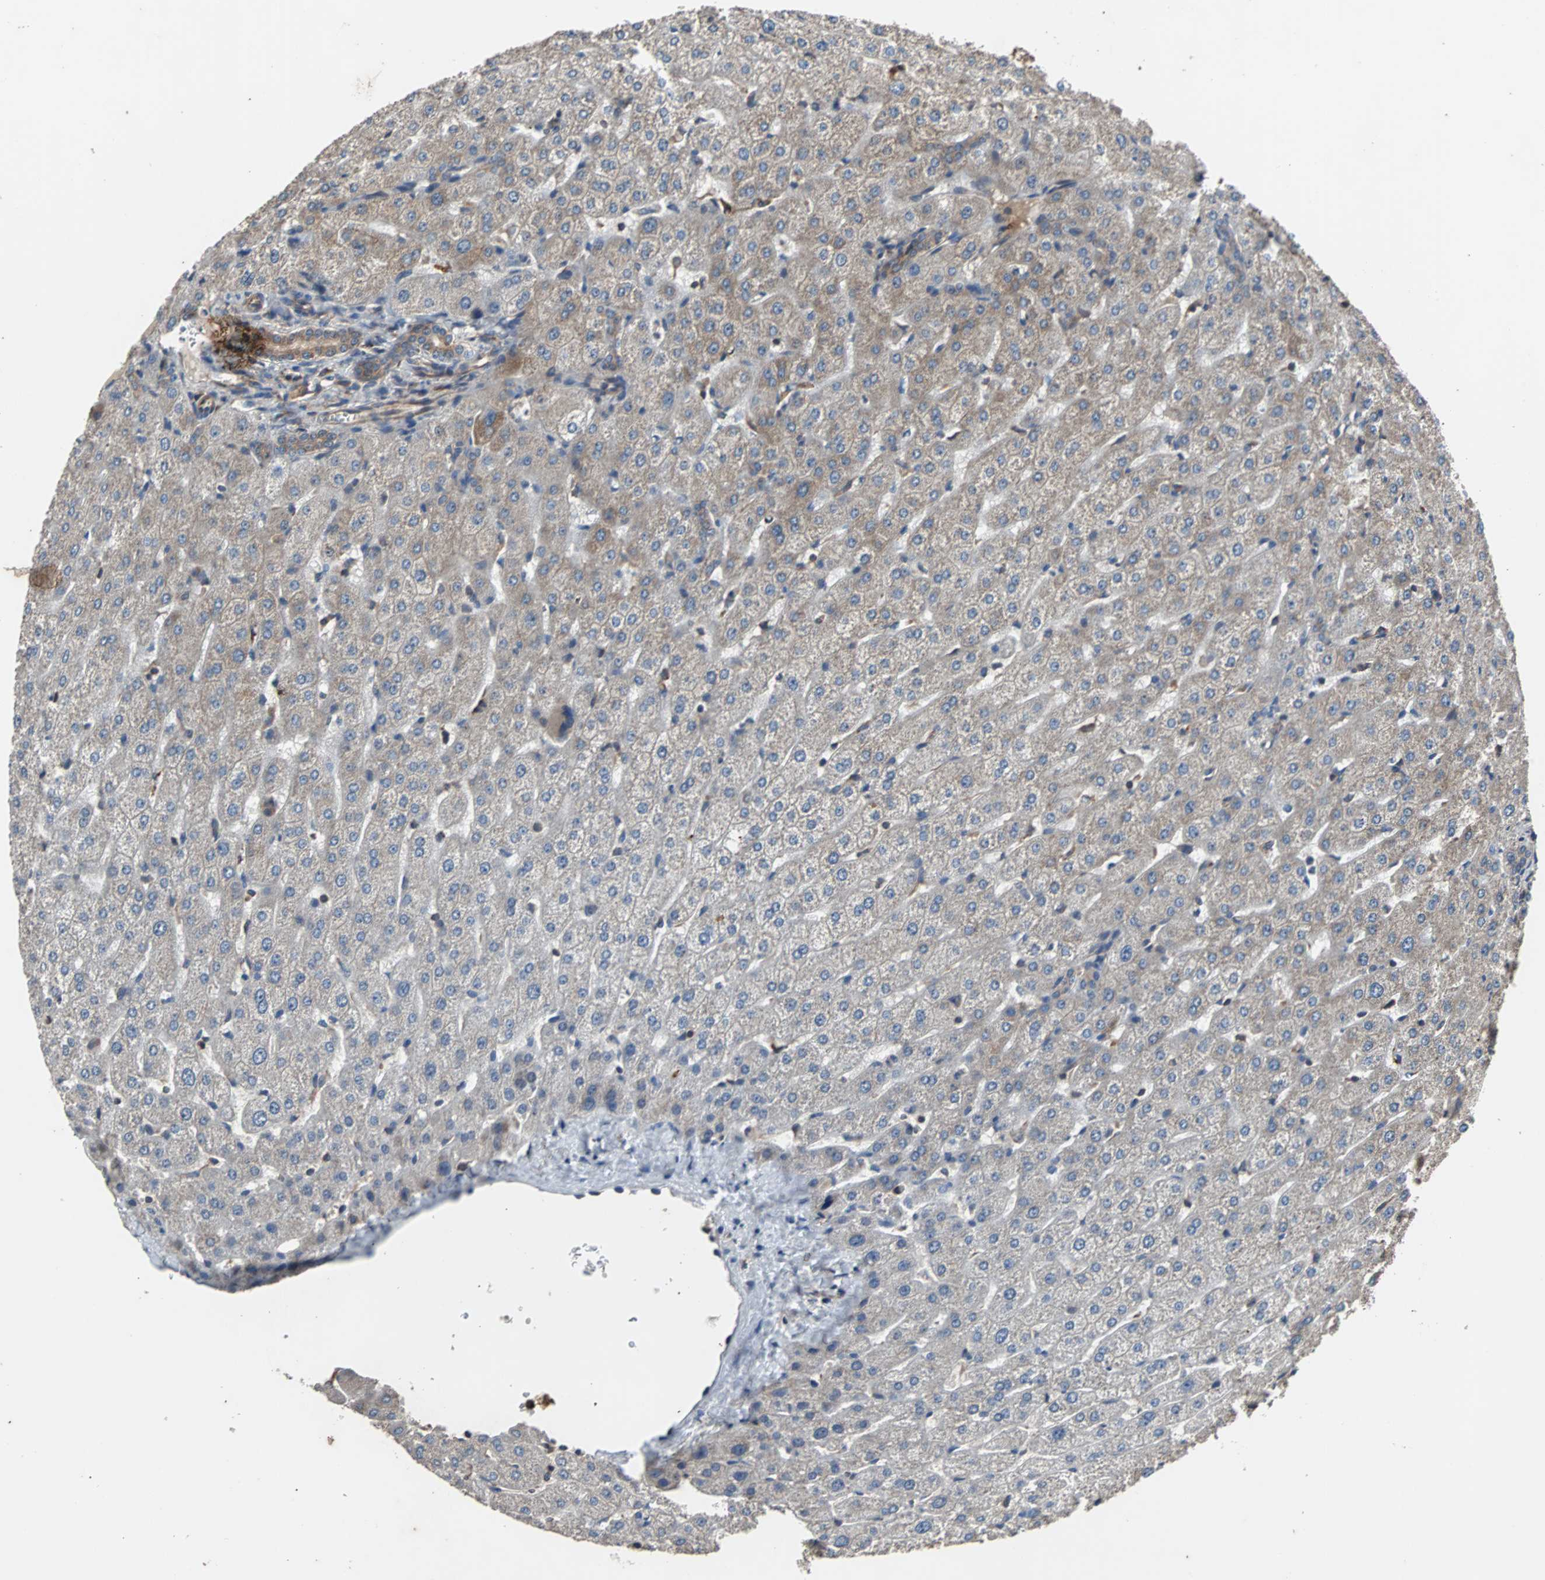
{"staining": {"intensity": "moderate", "quantity": ">75%", "location": "cytoplasmic/membranous"}, "tissue": "liver", "cell_type": "Cholangiocytes", "image_type": "normal", "snomed": [{"axis": "morphology", "description": "Normal tissue, NOS"}, {"axis": "morphology", "description": "Fibrosis, NOS"}, {"axis": "topography", "description": "Liver"}], "caption": "Human liver stained with a brown dye shows moderate cytoplasmic/membranous positive staining in approximately >75% of cholangiocytes.", "gene": "ACTR3", "patient": {"sex": "female", "age": 29}}